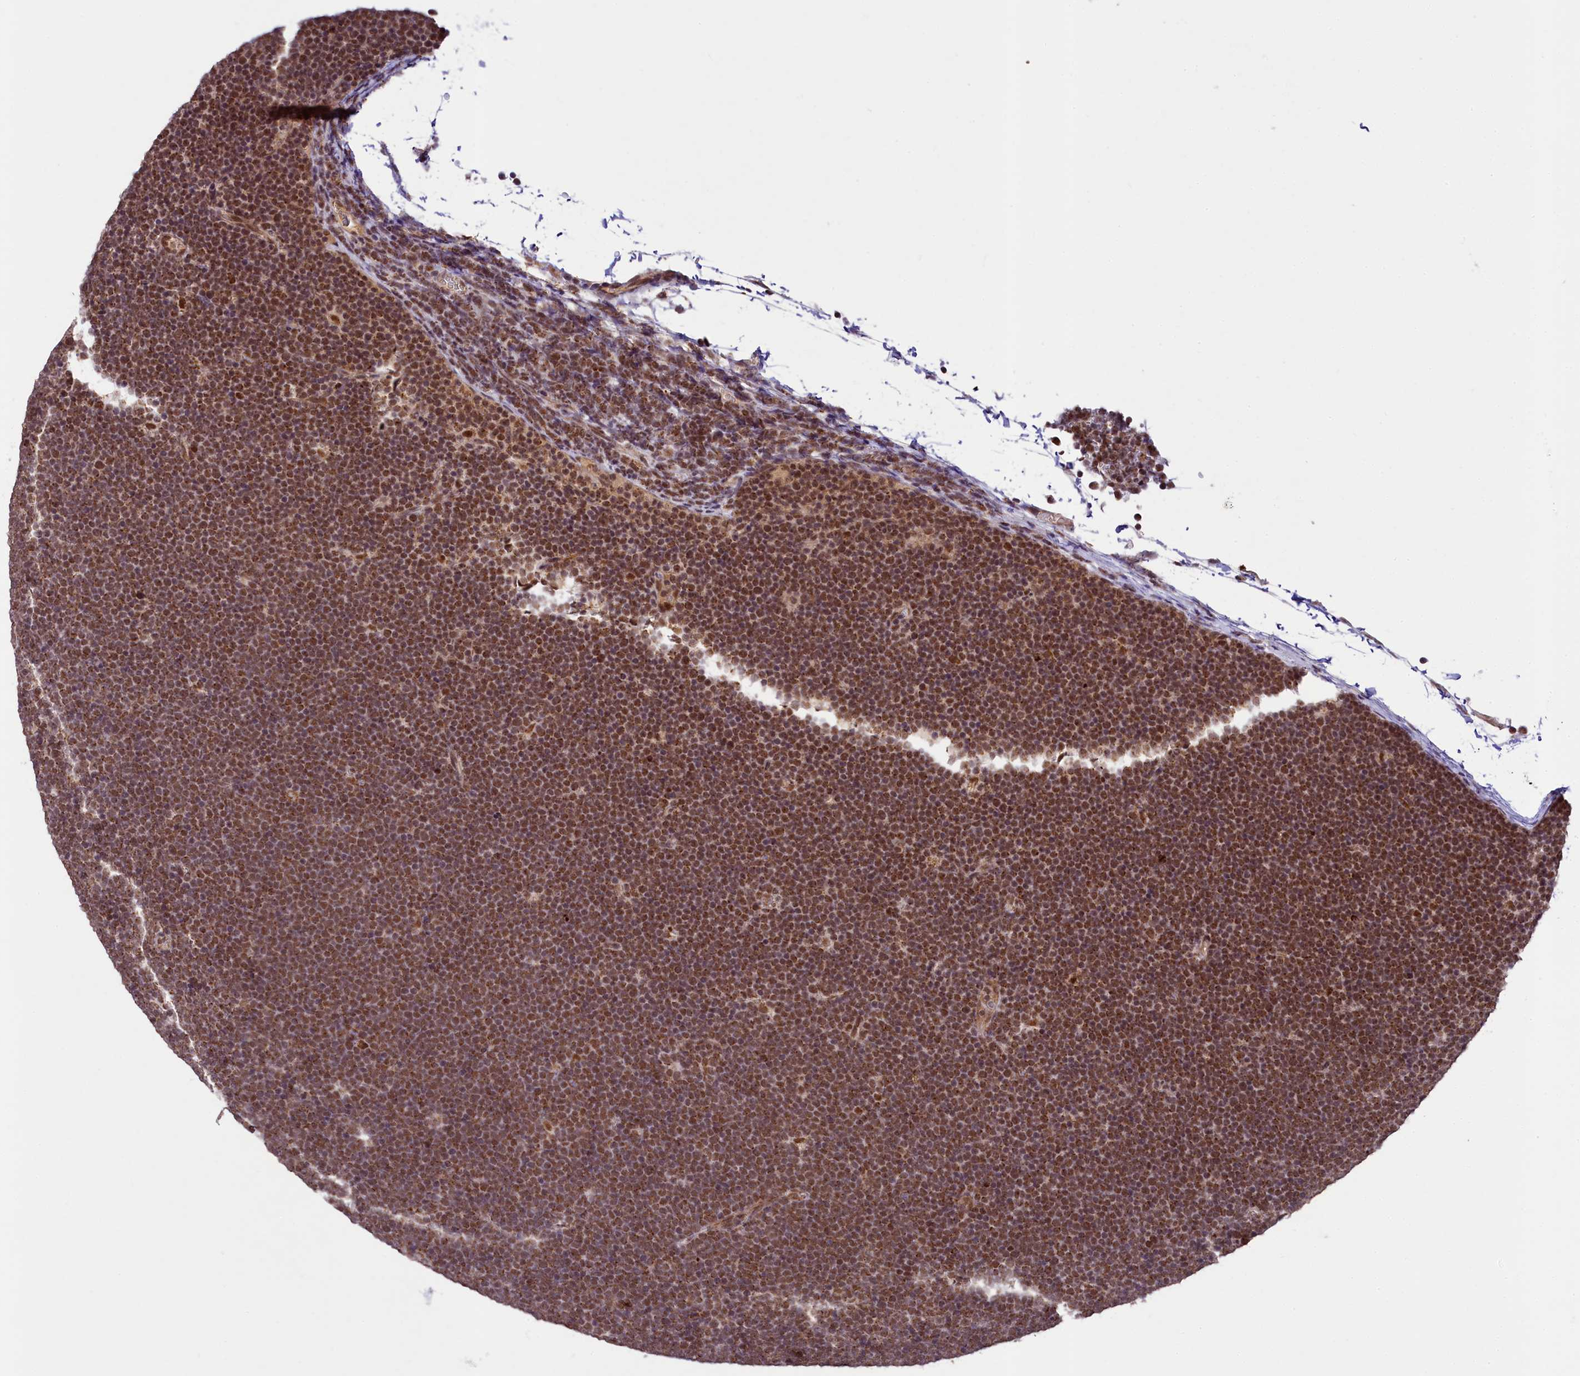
{"staining": {"intensity": "strong", "quantity": ">75%", "location": "cytoplasmic/membranous,nuclear"}, "tissue": "lymphoma", "cell_type": "Tumor cells", "image_type": "cancer", "snomed": [{"axis": "morphology", "description": "Malignant lymphoma, non-Hodgkin's type, High grade"}, {"axis": "topography", "description": "Lymph node"}], "caption": "Protein staining of lymphoma tissue demonstrates strong cytoplasmic/membranous and nuclear staining in about >75% of tumor cells.", "gene": "PAF1", "patient": {"sex": "male", "age": 13}}